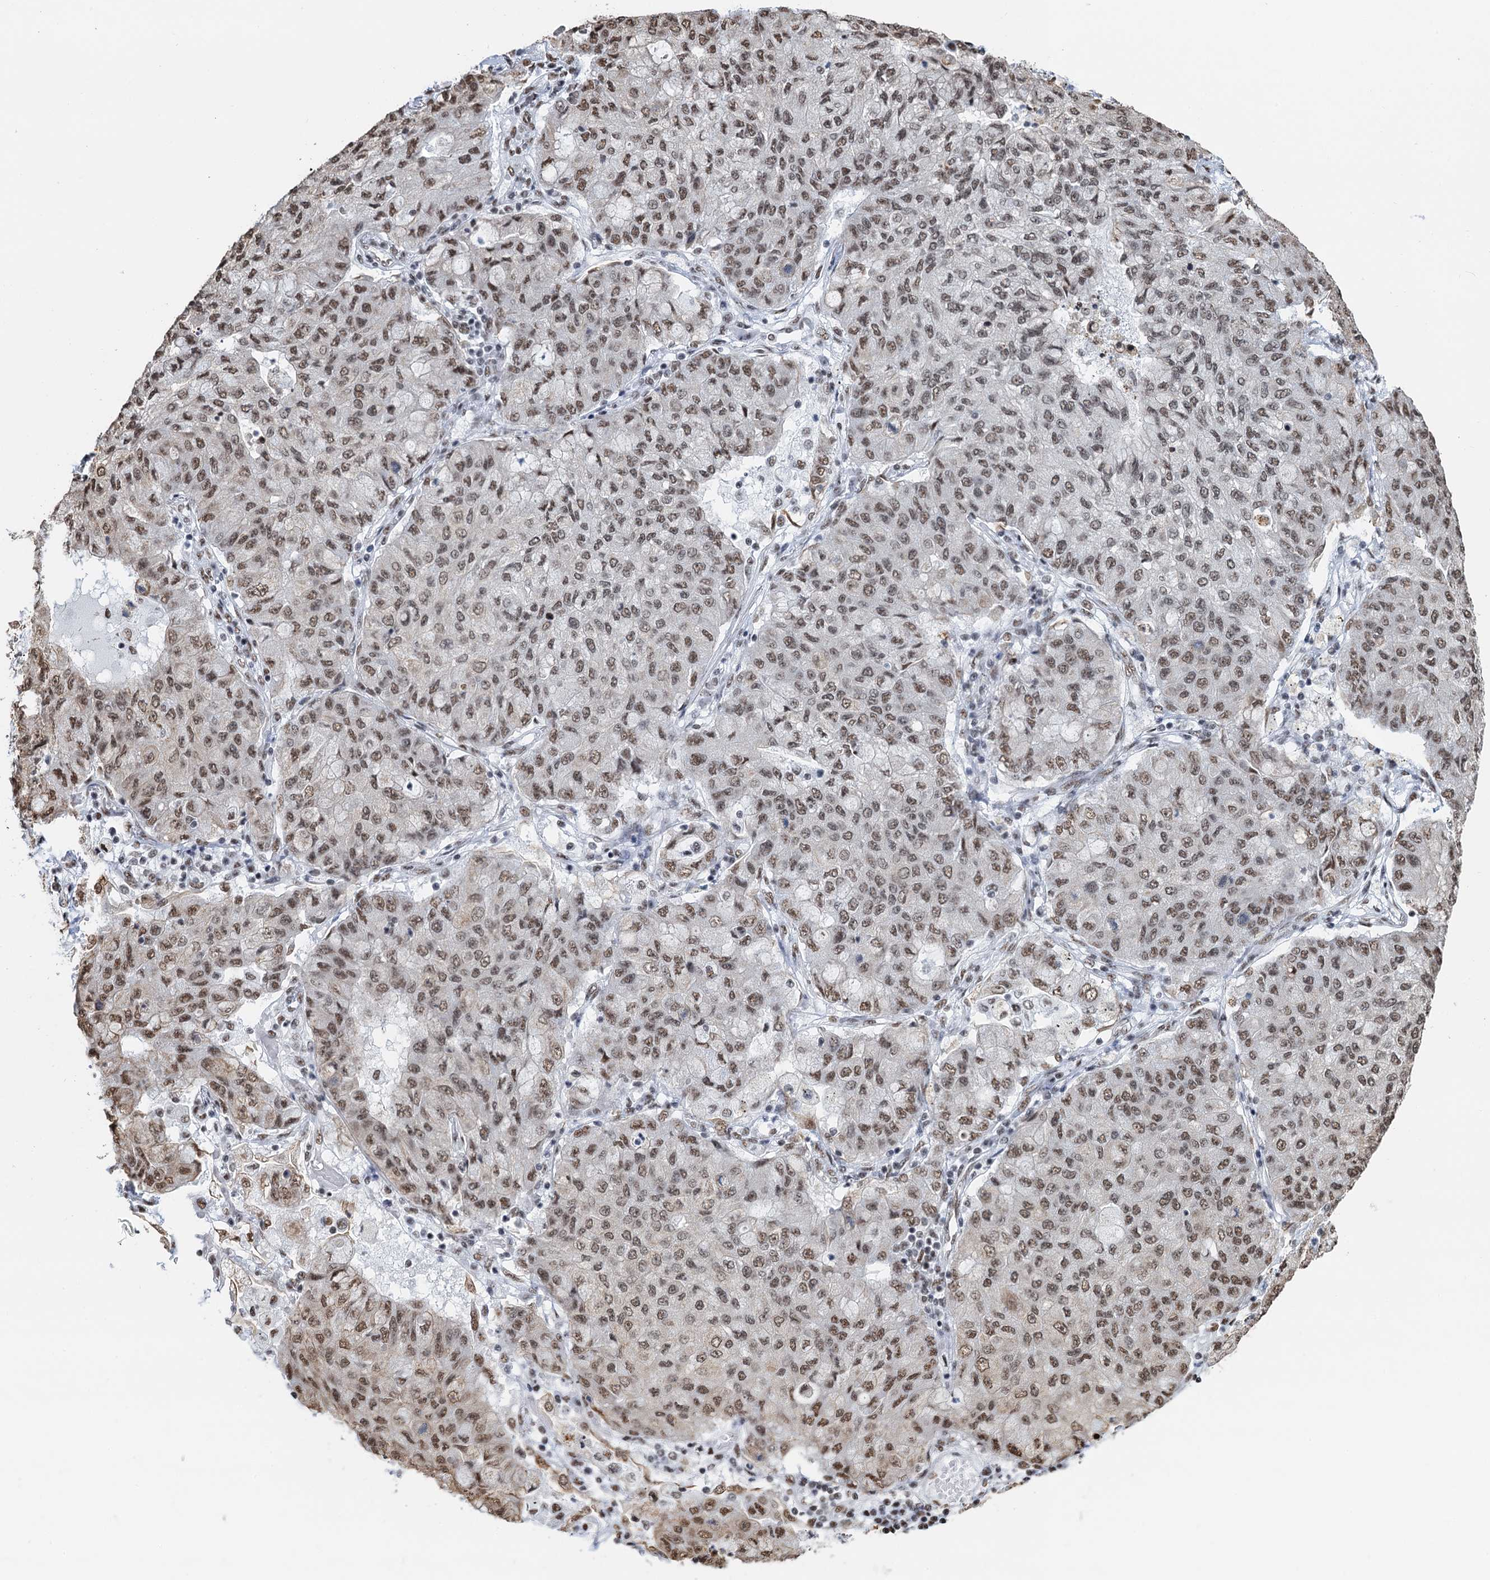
{"staining": {"intensity": "moderate", "quantity": ">75%", "location": "nuclear"}, "tissue": "lung cancer", "cell_type": "Tumor cells", "image_type": "cancer", "snomed": [{"axis": "morphology", "description": "Squamous cell carcinoma, NOS"}, {"axis": "topography", "description": "Lung"}], "caption": "The immunohistochemical stain labels moderate nuclear positivity in tumor cells of lung cancer (squamous cell carcinoma) tissue.", "gene": "ZNF609", "patient": {"sex": "male", "age": 74}}